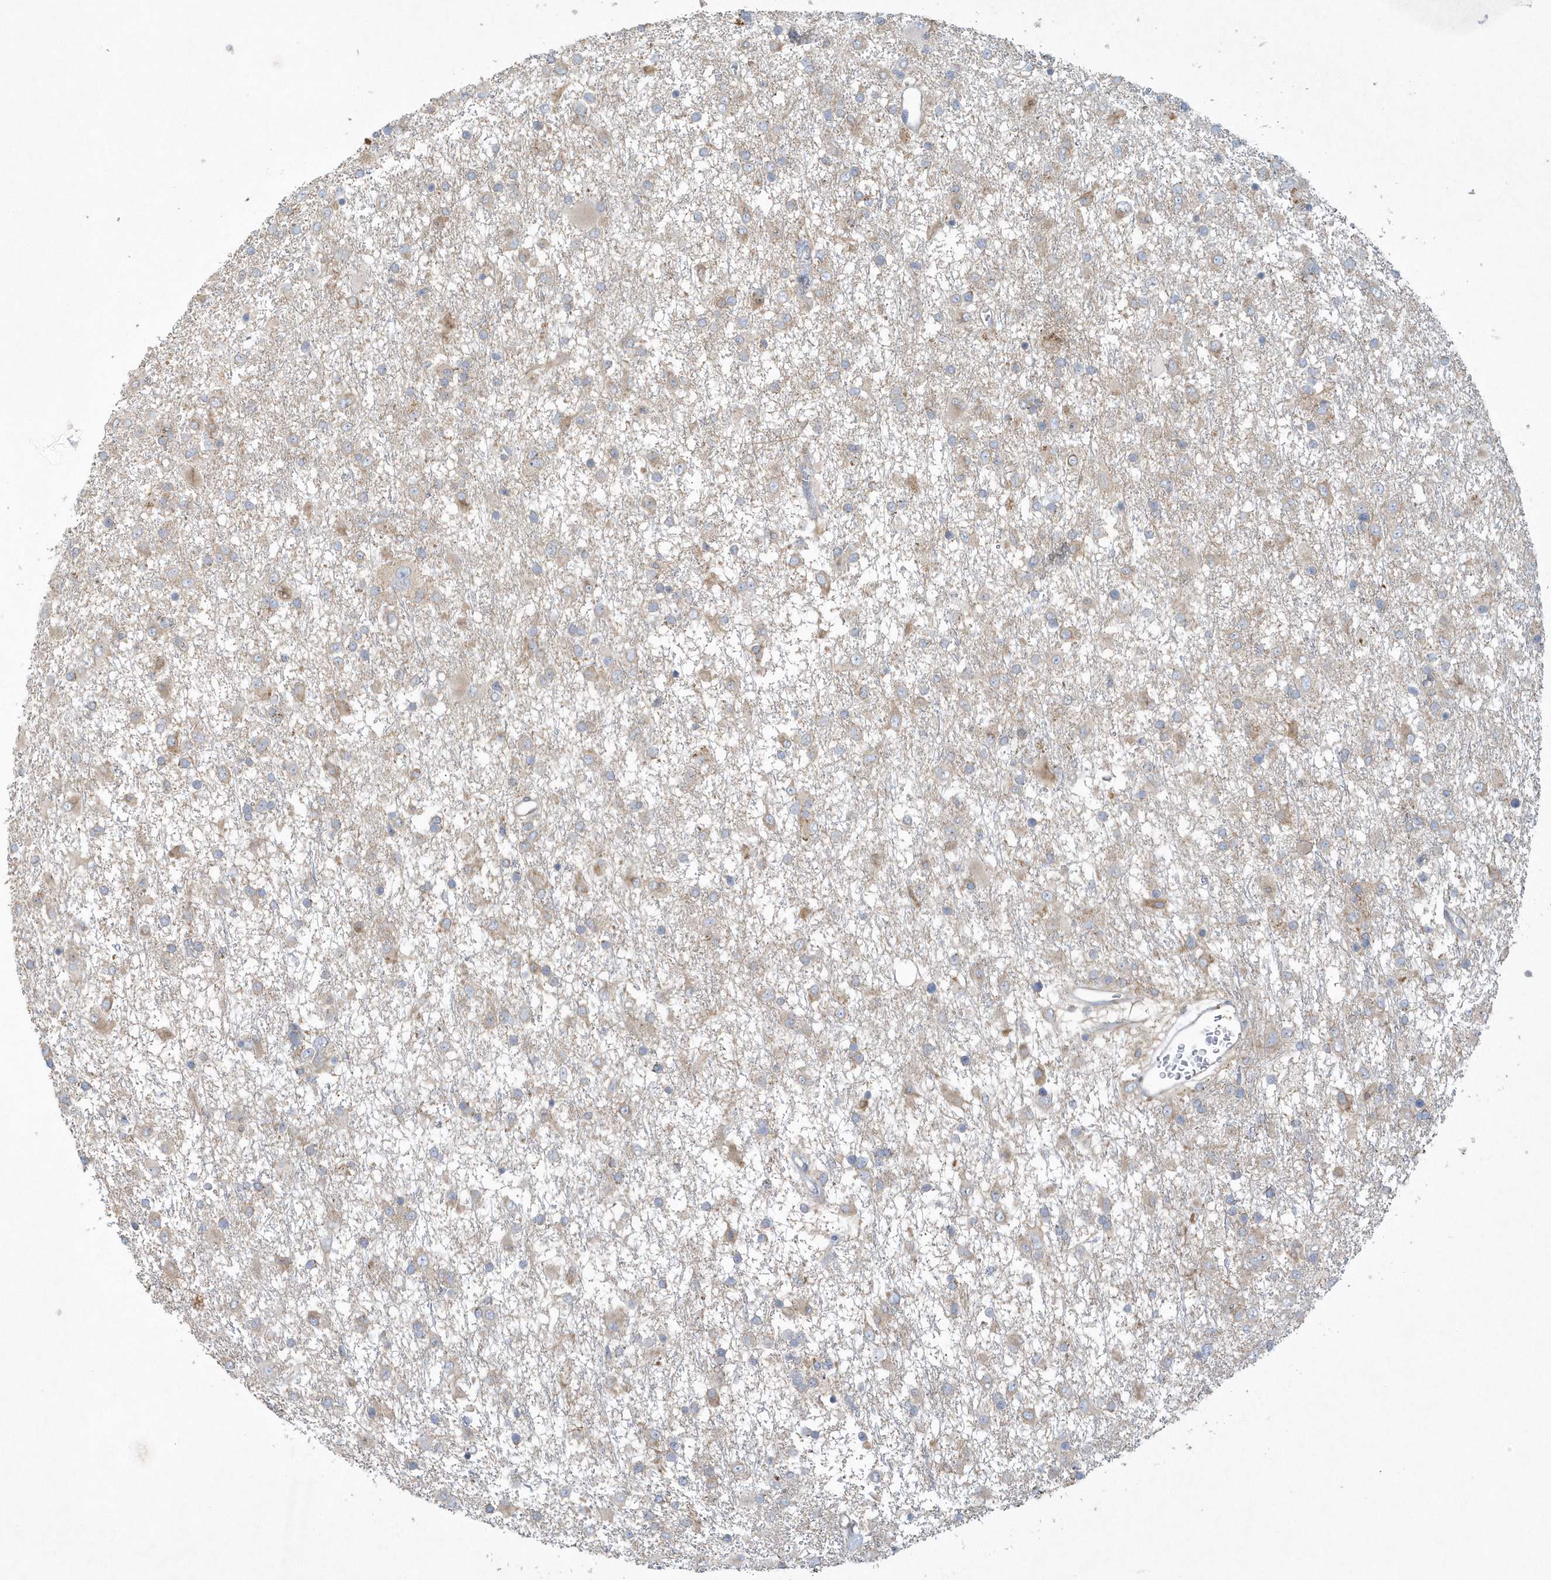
{"staining": {"intensity": "negative", "quantity": "none", "location": "none"}, "tissue": "glioma", "cell_type": "Tumor cells", "image_type": "cancer", "snomed": [{"axis": "morphology", "description": "Glioma, malignant, Low grade"}, {"axis": "topography", "description": "Brain"}], "caption": "Immunohistochemistry (IHC) image of neoplastic tissue: low-grade glioma (malignant) stained with DAB shows no significant protein expression in tumor cells. (Stains: DAB immunohistochemistry with hematoxylin counter stain, Microscopy: brightfield microscopy at high magnification).", "gene": "CNOT10", "patient": {"sex": "male", "age": 65}}